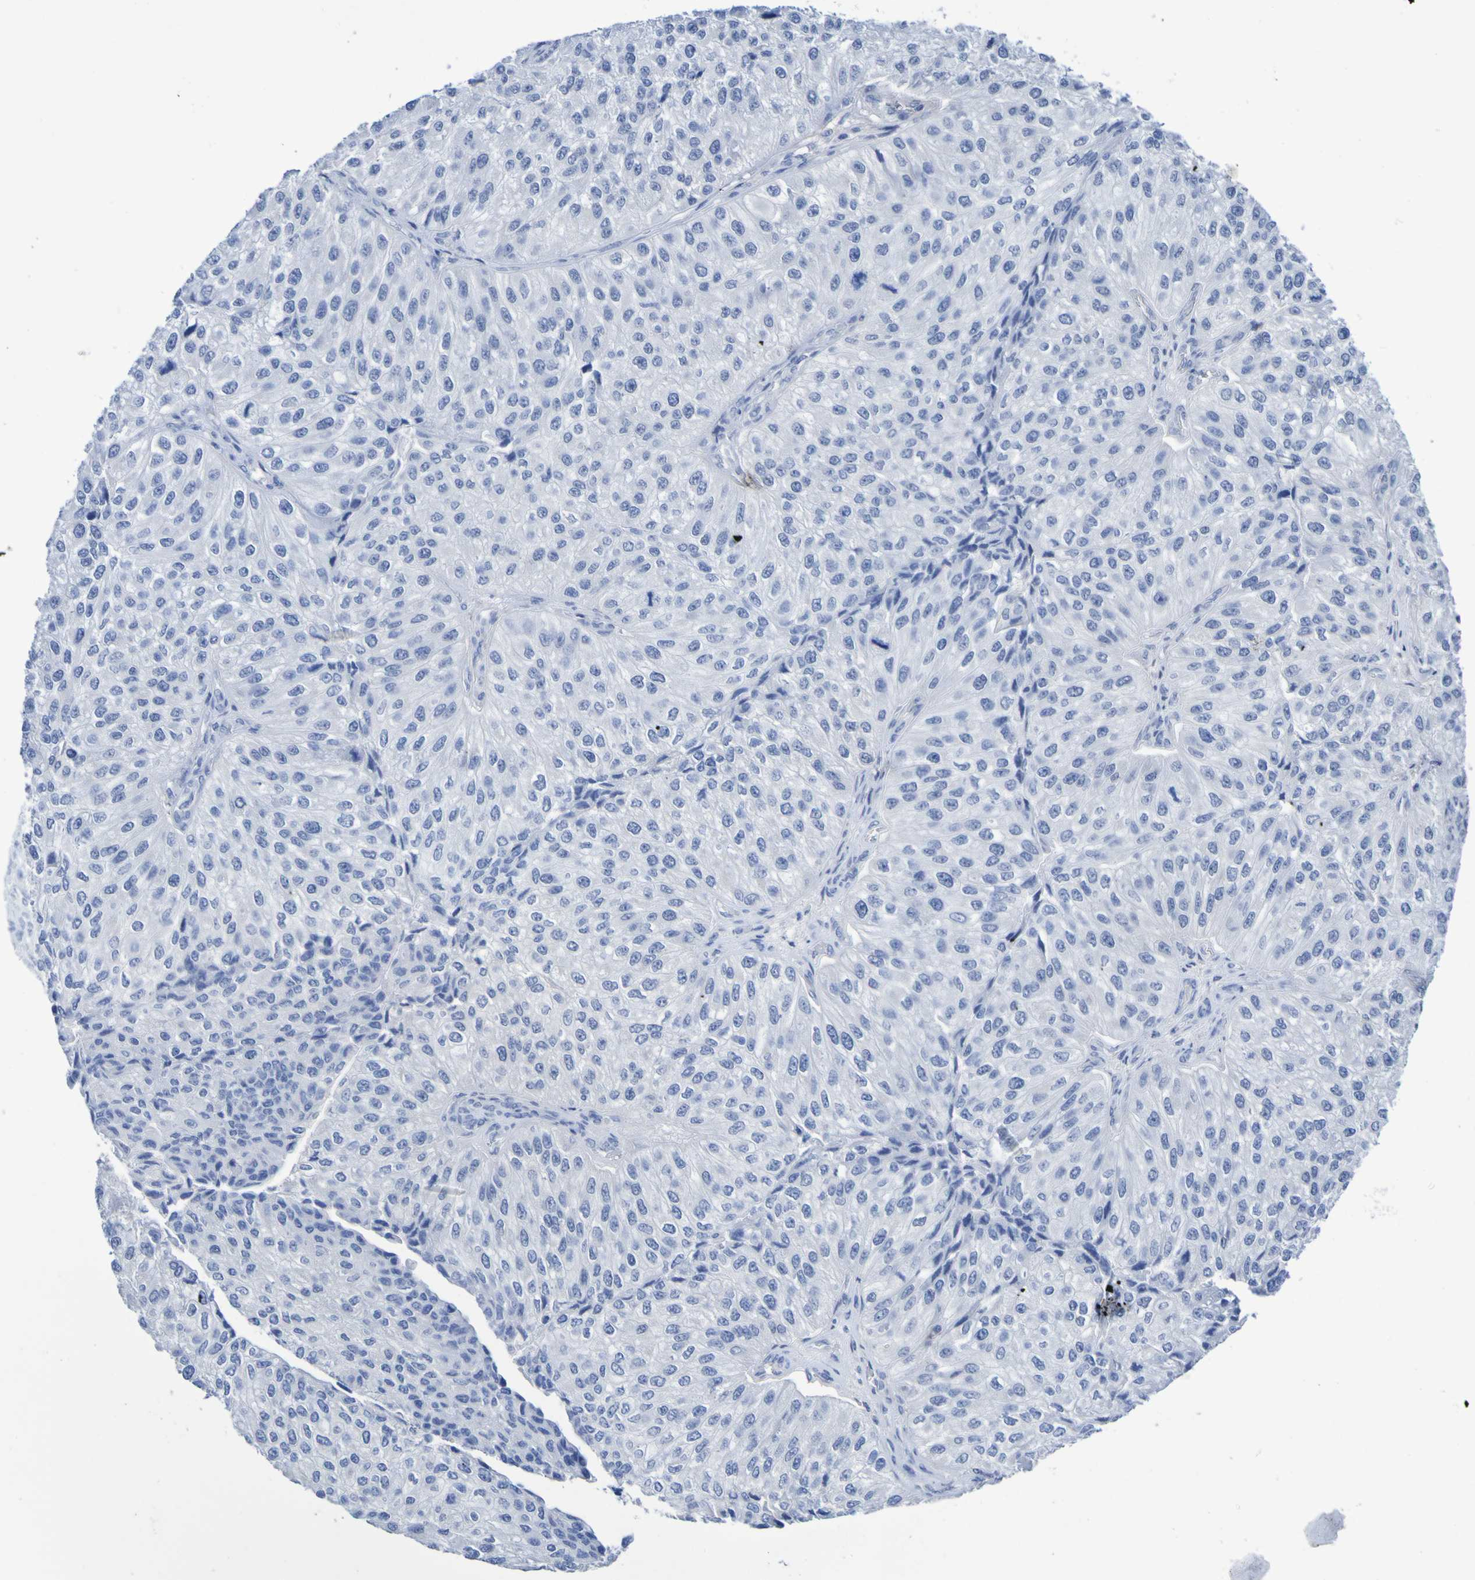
{"staining": {"intensity": "negative", "quantity": "none", "location": "none"}, "tissue": "urothelial cancer", "cell_type": "Tumor cells", "image_type": "cancer", "snomed": [{"axis": "morphology", "description": "Urothelial carcinoma, High grade"}, {"axis": "topography", "description": "Kidney"}, {"axis": "topography", "description": "Urinary bladder"}], "caption": "Tumor cells are negative for protein expression in human high-grade urothelial carcinoma. (DAB immunohistochemistry with hematoxylin counter stain).", "gene": "SGCB", "patient": {"sex": "male", "age": 77}}